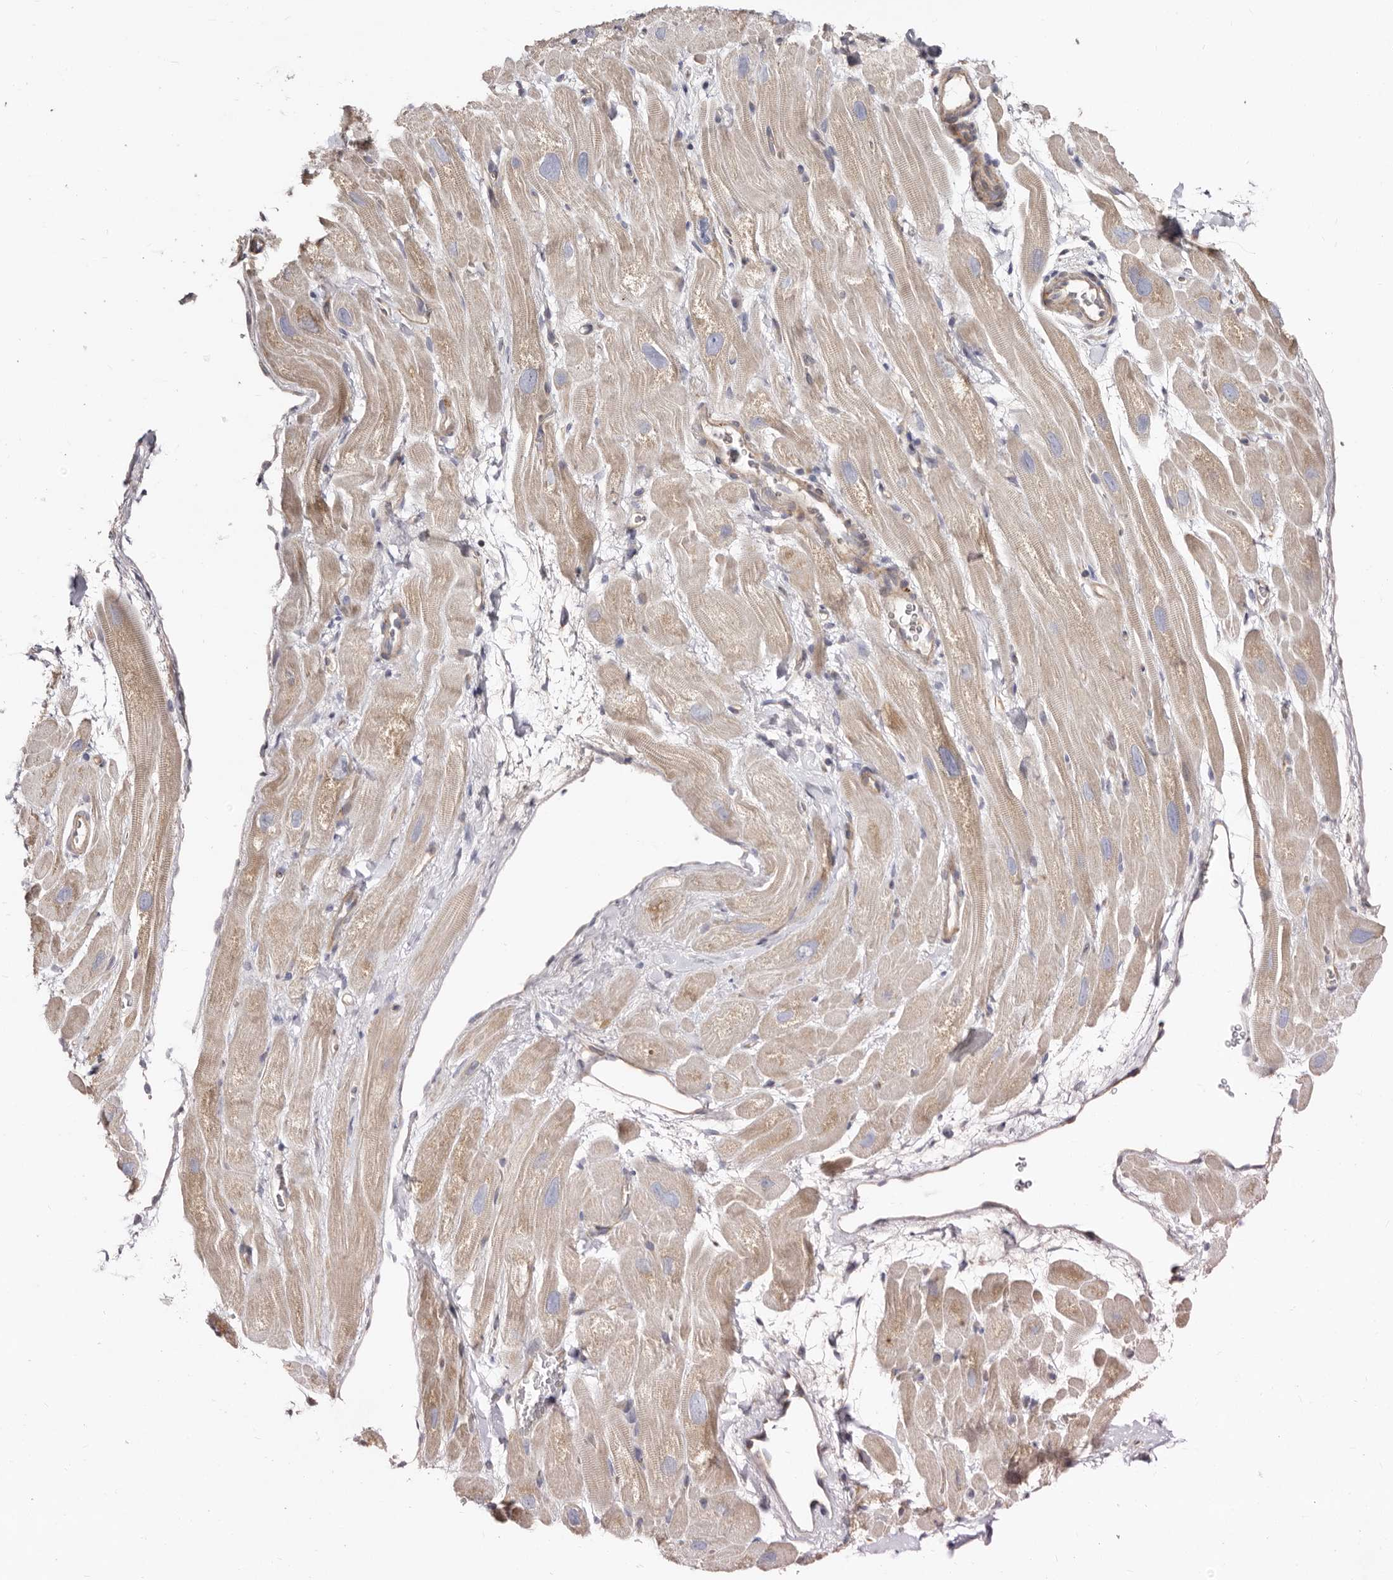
{"staining": {"intensity": "weak", "quantity": "<25%", "location": "cytoplasmic/membranous"}, "tissue": "heart muscle", "cell_type": "Cardiomyocytes", "image_type": "normal", "snomed": [{"axis": "morphology", "description": "Normal tissue, NOS"}, {"axis": "topography", "description": "Heart"}], "caption": "This is a image of immunohistochemistry (IHC) staining of benign heart muscle, which shows no staining in cardiomyocytes. The staining was performed using DAB to visualize the protein expression in brown, while the nuclei were stained in blue with hematoxylin (Magnification: 20x).", "gene": "BAIAP2L1", "patient": {"sex": "male", "age": 49}}